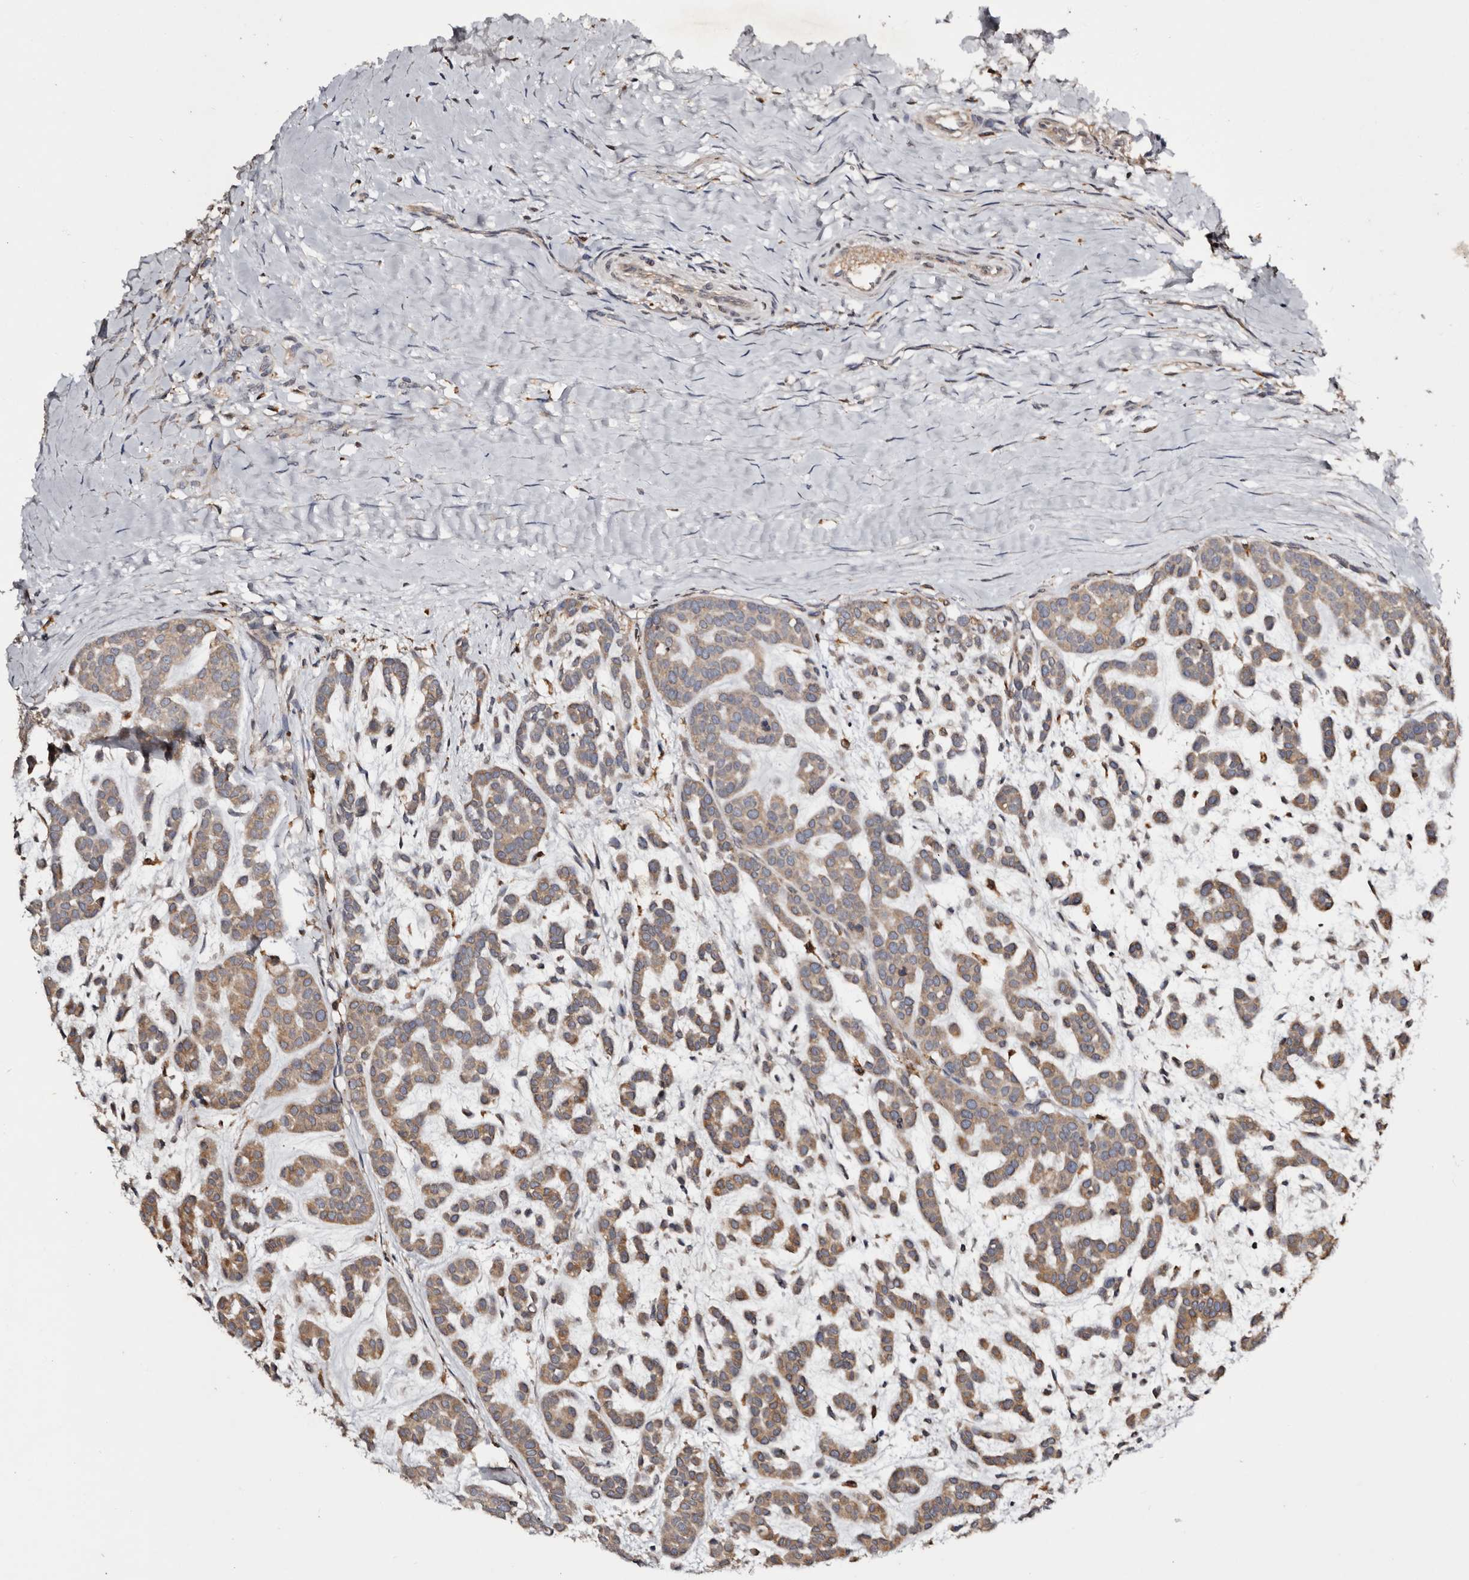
{"staining": {"intensity": "weak", "quantity": ">75%", "location": "cytoplasmic/membranous"}, "tissue": "head and neck cancer", "cell_type": "Tumor cells", "image_type": "cancer", "snomed": [{"axis": "morphology", "description": "Adenocarcinoma, NOS"}, {"axis": "morphology", "description": "Adenoma, NOS"}, {"axis": "topography", "description": "Head-Neck"}], "caption": "Approximately >75% of tumor cells in human head and neck adenoma show weak cytoplasmic/membranous protein positivity as visualized by brown immunohistochemical staining.", "gene": "INKA2", "patient": {"sex": "female", "age": 55}}